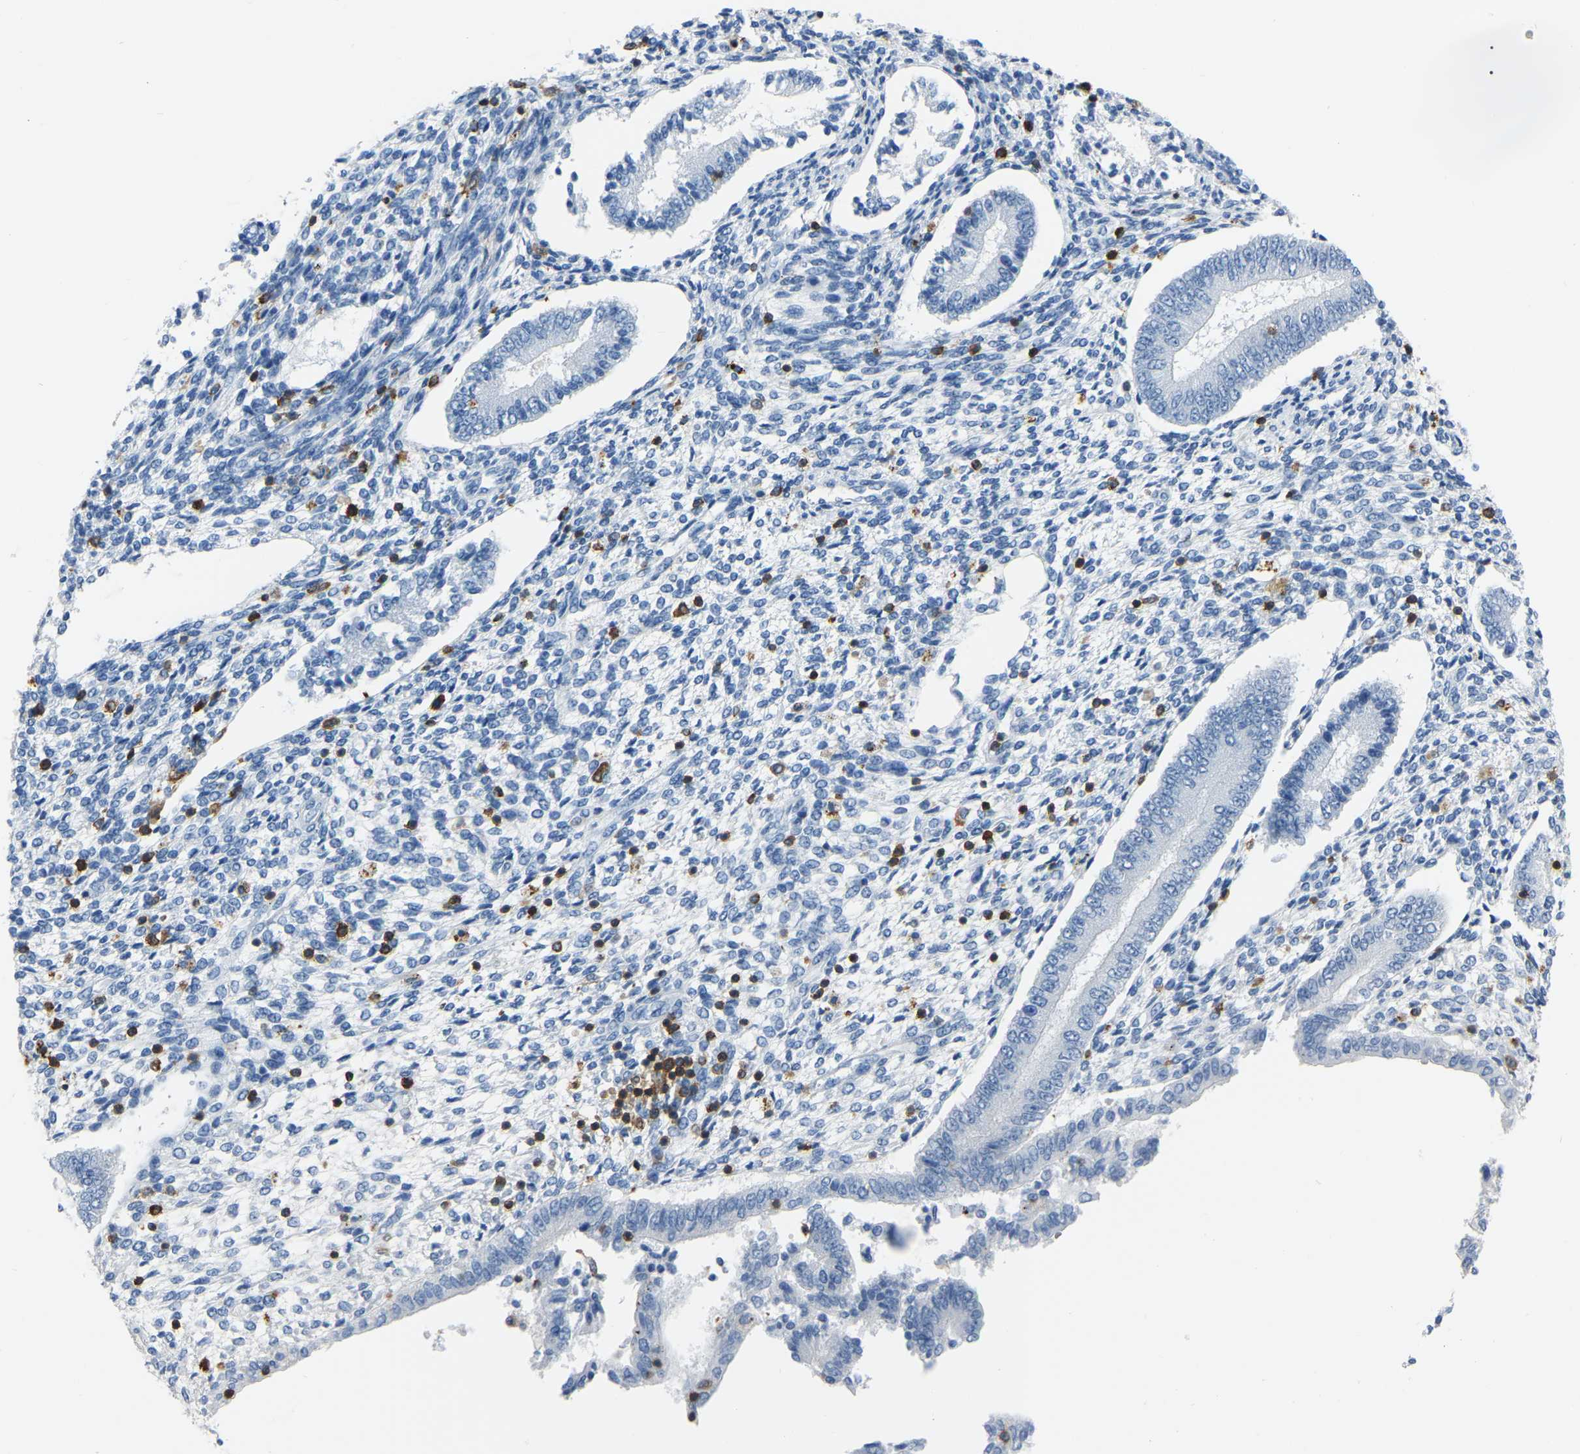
{"staining": {"intensity": "negative", "quantity": "none", "location": "none"}, "tissue": "endometrium", "cell_type": "Cells in endometrial stroma", "image_type": "normal", "snomed": [{"axis": "morphology", "description": "Normal tissue, NOS"}, {"axis": "topography", "description": "Endometrium"}], "caption": "This micrograph is of unremarkable endometrium stained with immunohistochemistry (IHC) to label a protein in brown with the nuclei are counter-stained blue. There is no expression in cells in endometrial stroma.", "gene": "ARHGAP45", "patient": {"sex": "female", "age": 42}}